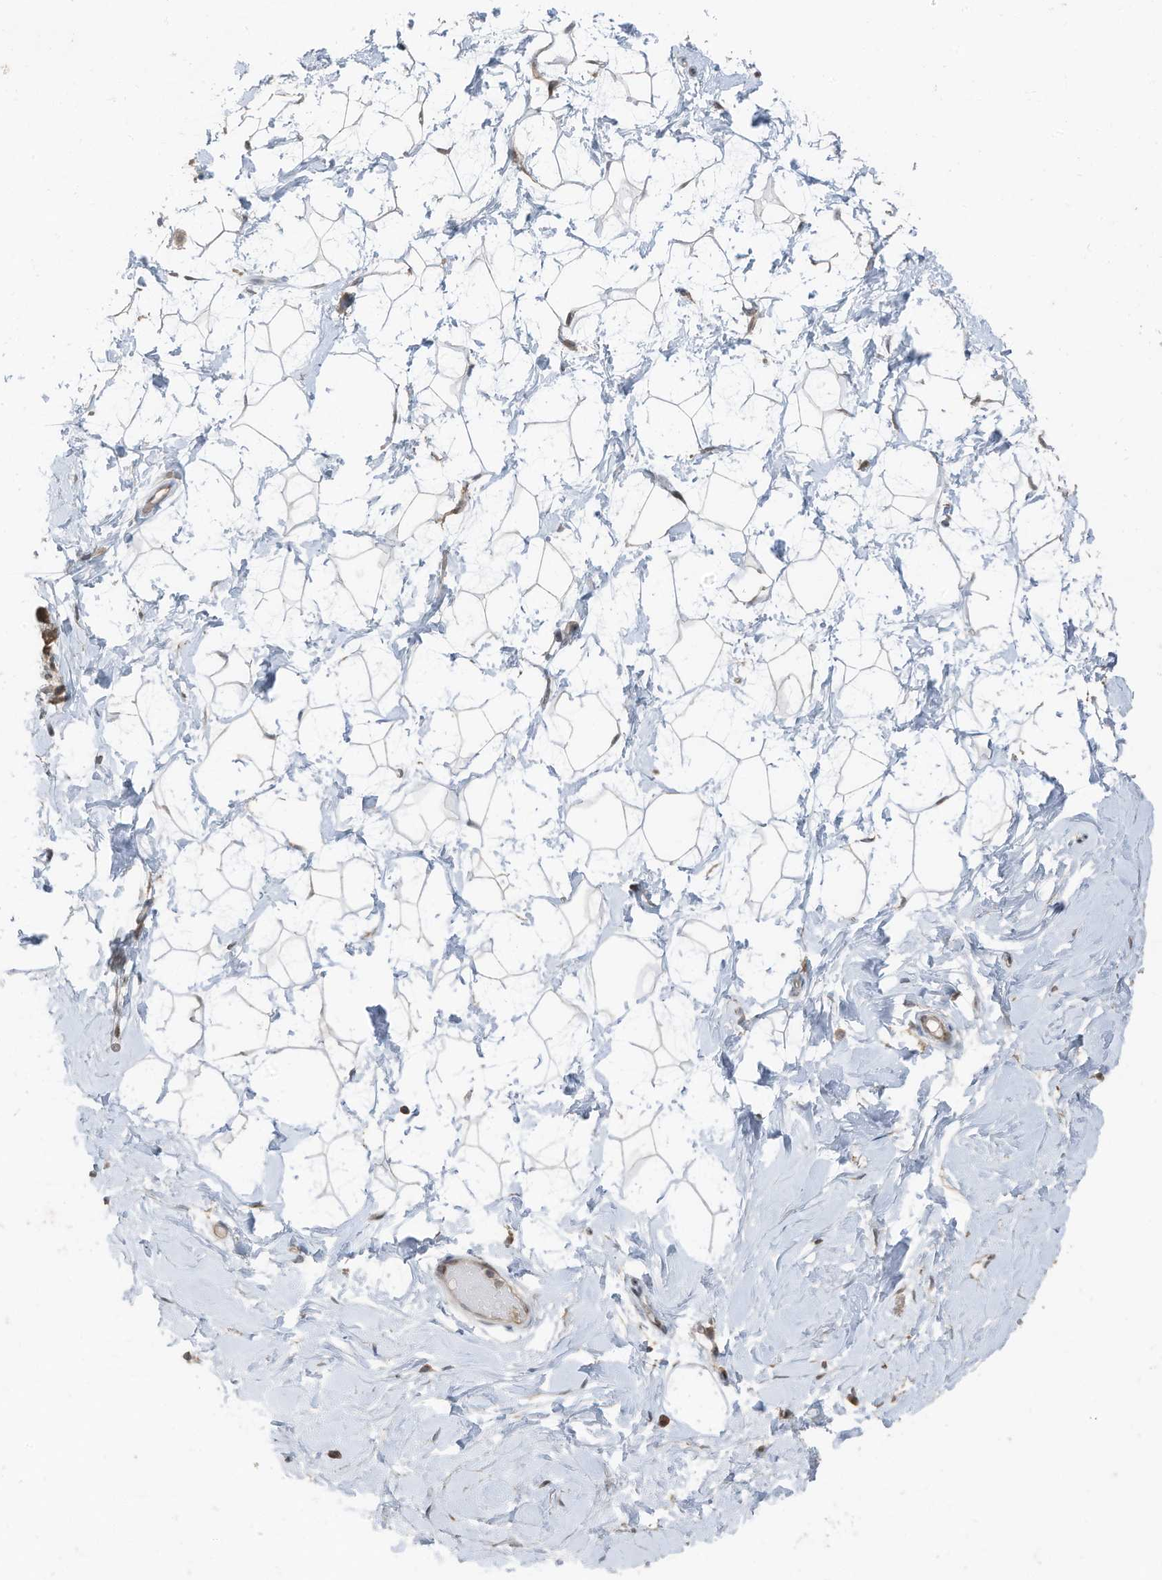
{"staining": {"intensity": "weak", "quantity": ">75%", "location": "nuclear"}, "tissue": "breast", "cell_type": "Adipocytes", "image_type": "normal", "snomed": [{"axis": "morphology", "description": "Normal tissue, NOS"}, {"axis": "morphology", "description": "Adenoma, NOS"}, {"axis": "topography", "description": "Breast"}], "caption": "Weak nuclear expression is appreciated in approximately >75% of adipocytes in unremarkable breast.", "gene": "TXNDC9", "patient": {"sex": "female", "age": 23}}